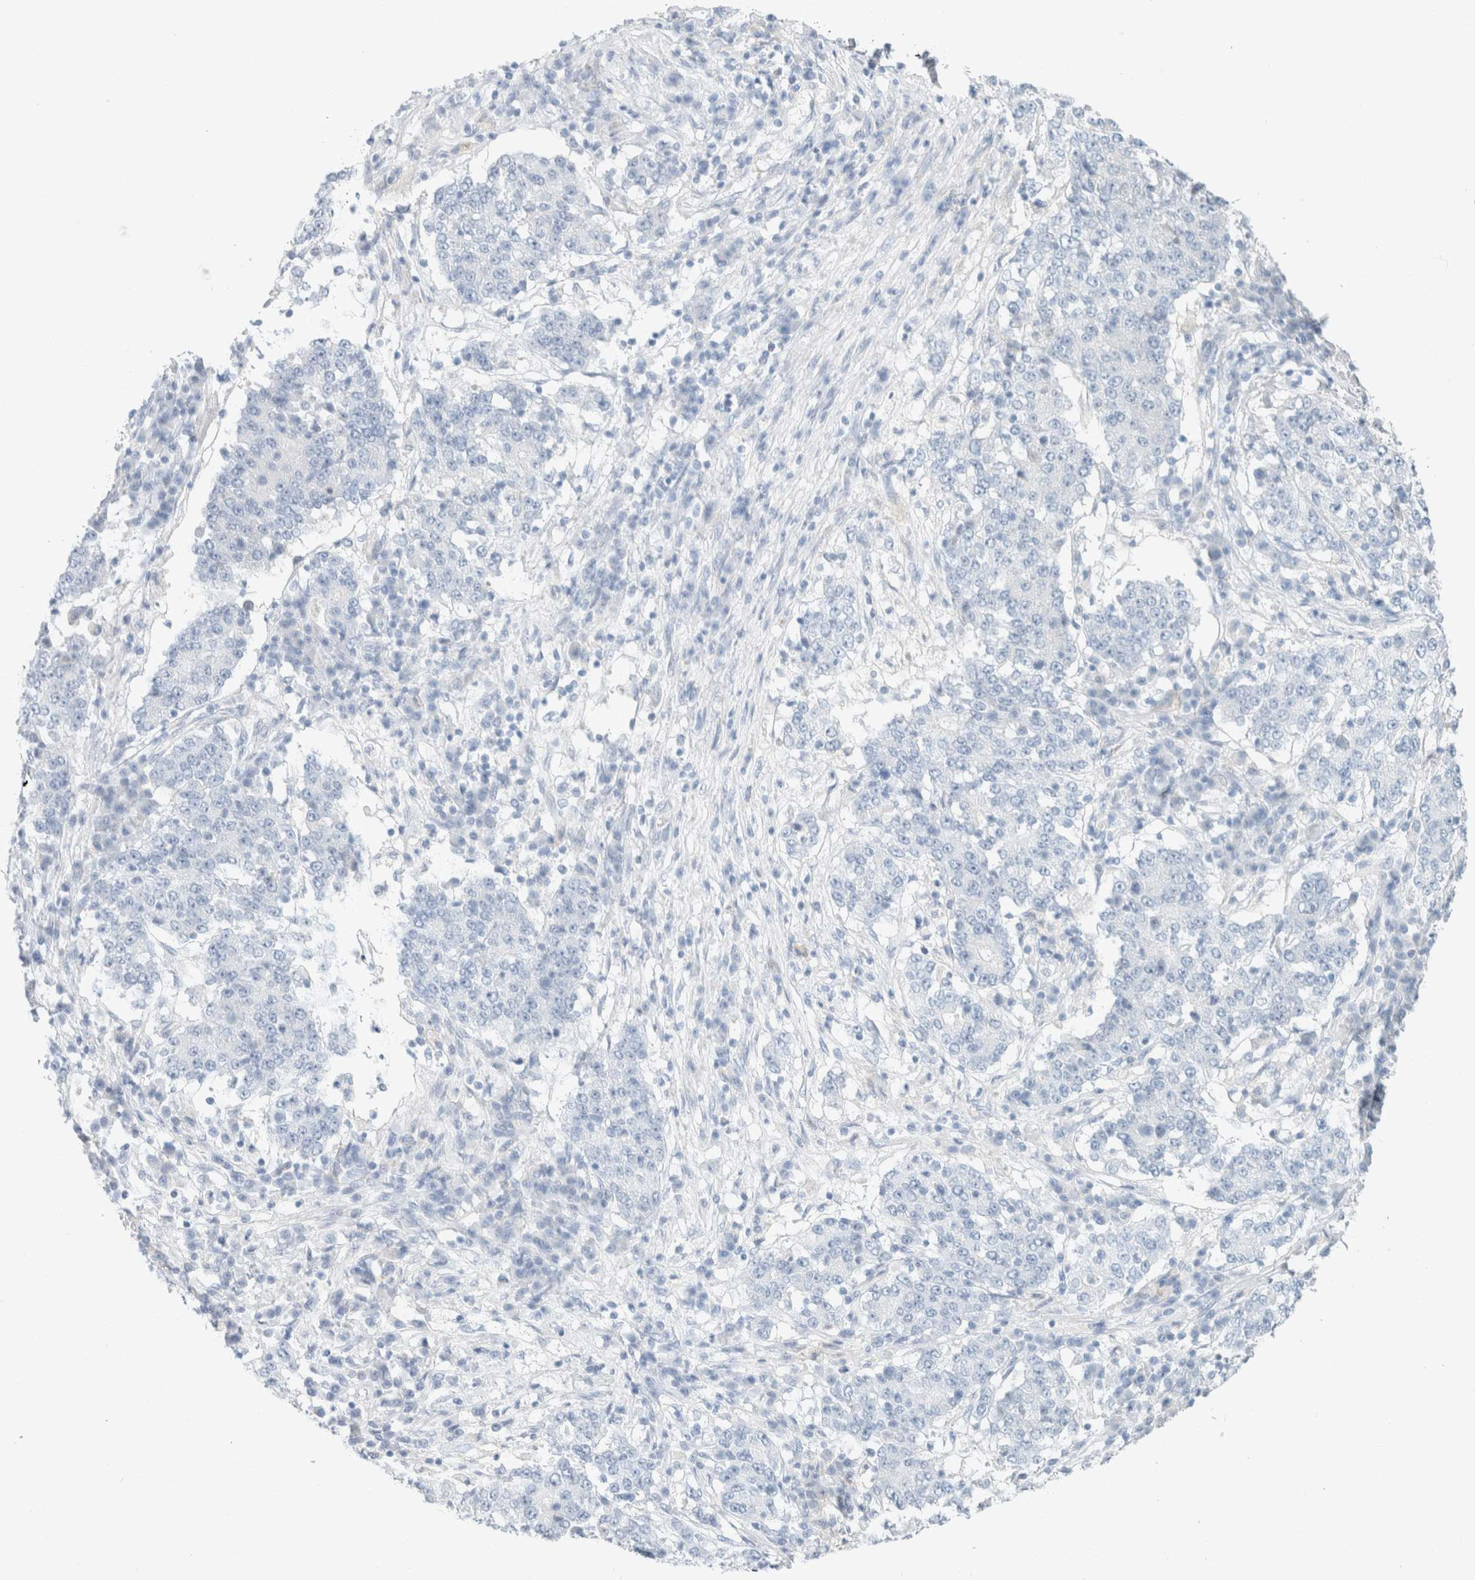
{"staining": {"intensity": "negative", "quantity": "none", "location": "none"}, "tissue": "stomach cancer", "cell_type": "Tumor cells", "image_type": "cancer", "snomed": [{"axis": "morphology", "description": "Adenocarcinoma, NOS"}, {"axis": "topography", "description": "Stomach"}], "caption": "Immunohistochemical staining of human stomach cancer (adenocarcinoma) displays no significant expression in tumor cells.", "gene": "CPQ", "patient": {"sex": "male", "age": 59}}